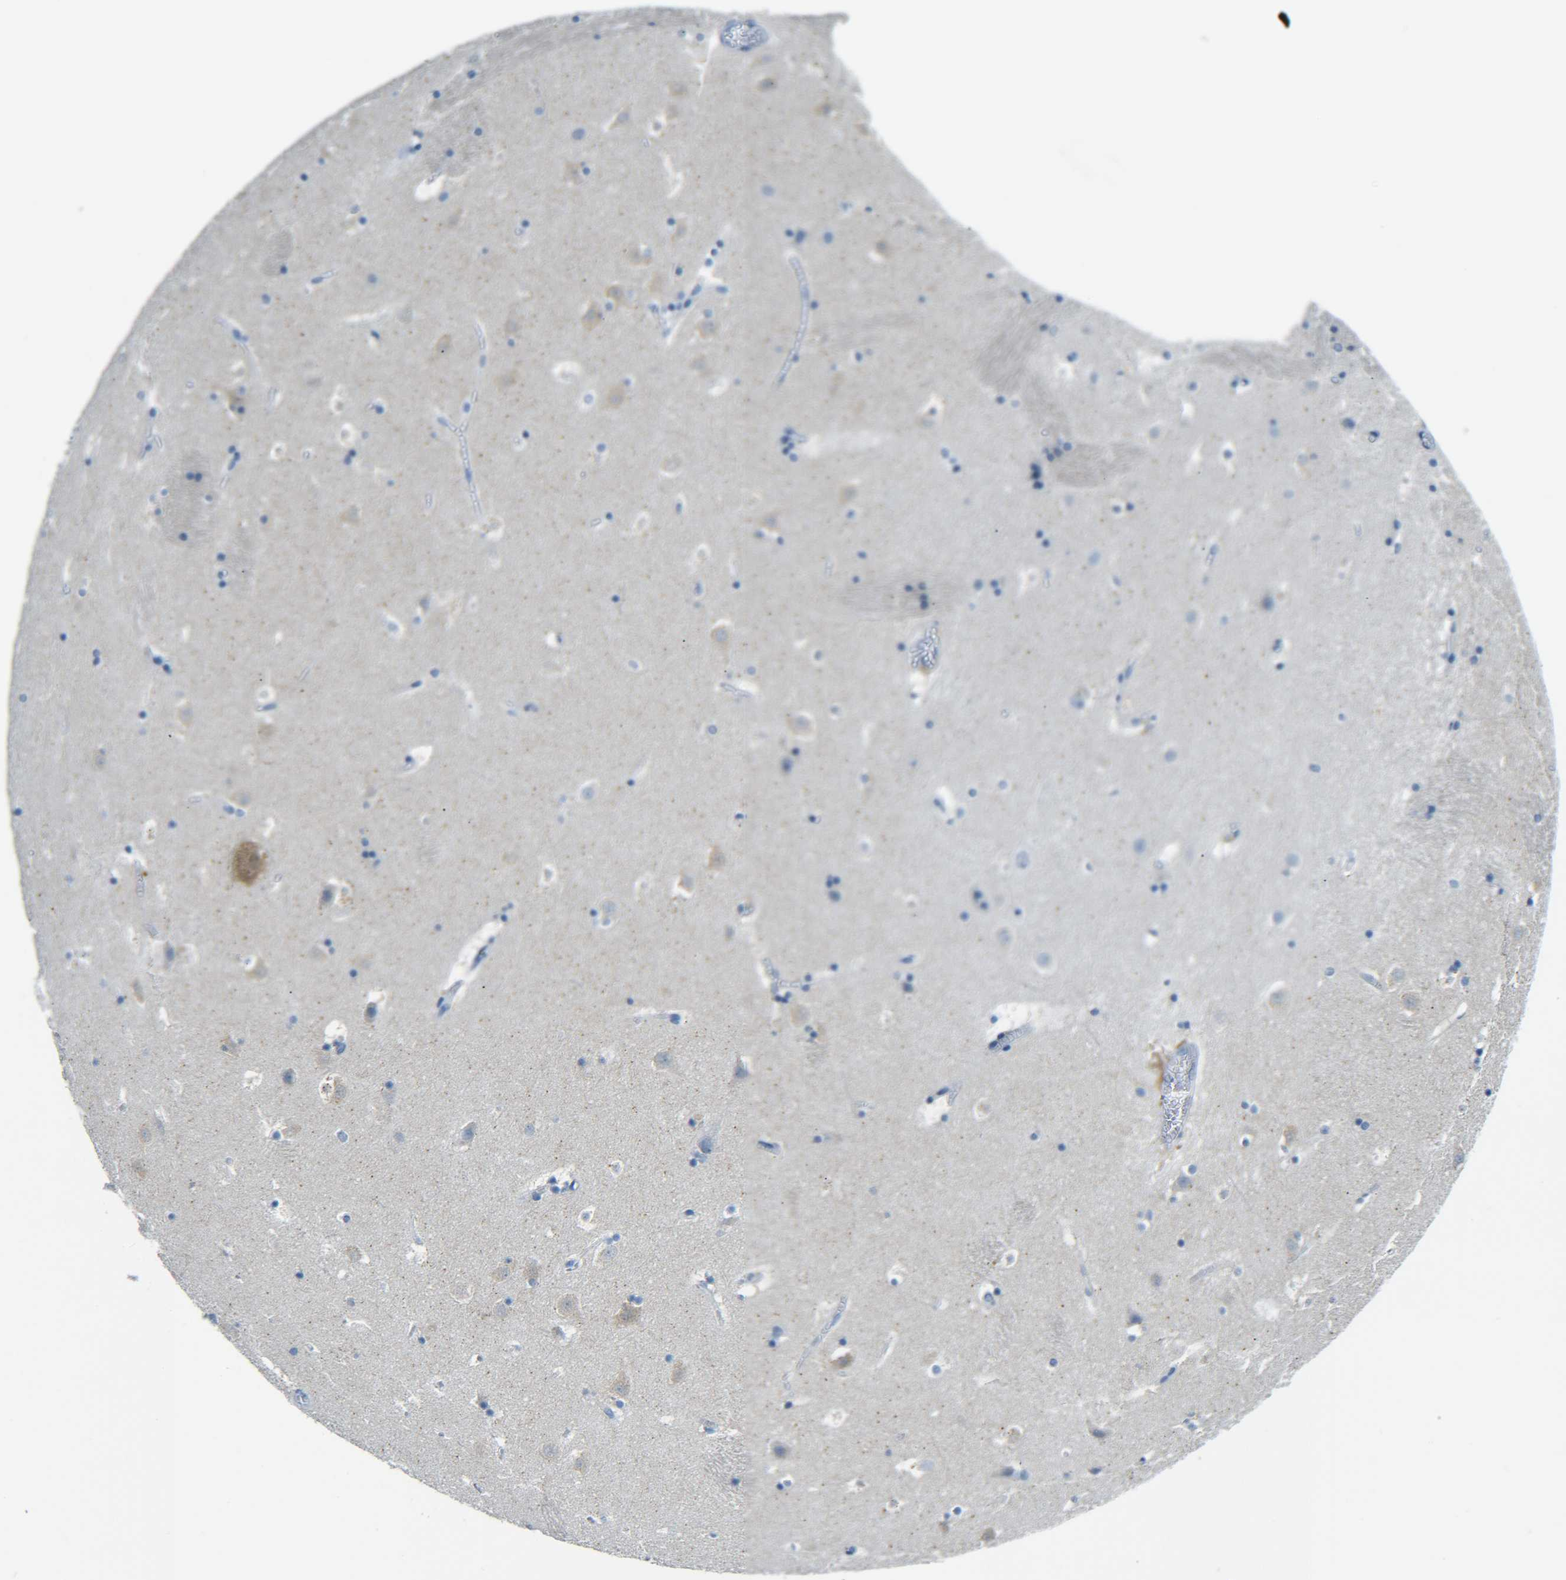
{"staining": {"intensity": "negative", "quantity": "none", "location": "none"}, "tissue": "caudate", "cell_type": "Glial cells", "image_type": "normal", "snomed": [{"axis": "morphology", "description": "Normal tissue, NOS"}, {"axis": "topography", "description": "Lateral ventricle wall"}], "caption": "This histopathology image is of unremarkable caudate stained with IHC to label a protein in brown with the nuclei are counter-stained blue. There is no expression in glial cells.", "gene": "C15orf48", "patient": {"sex": "male", "age": 45}}